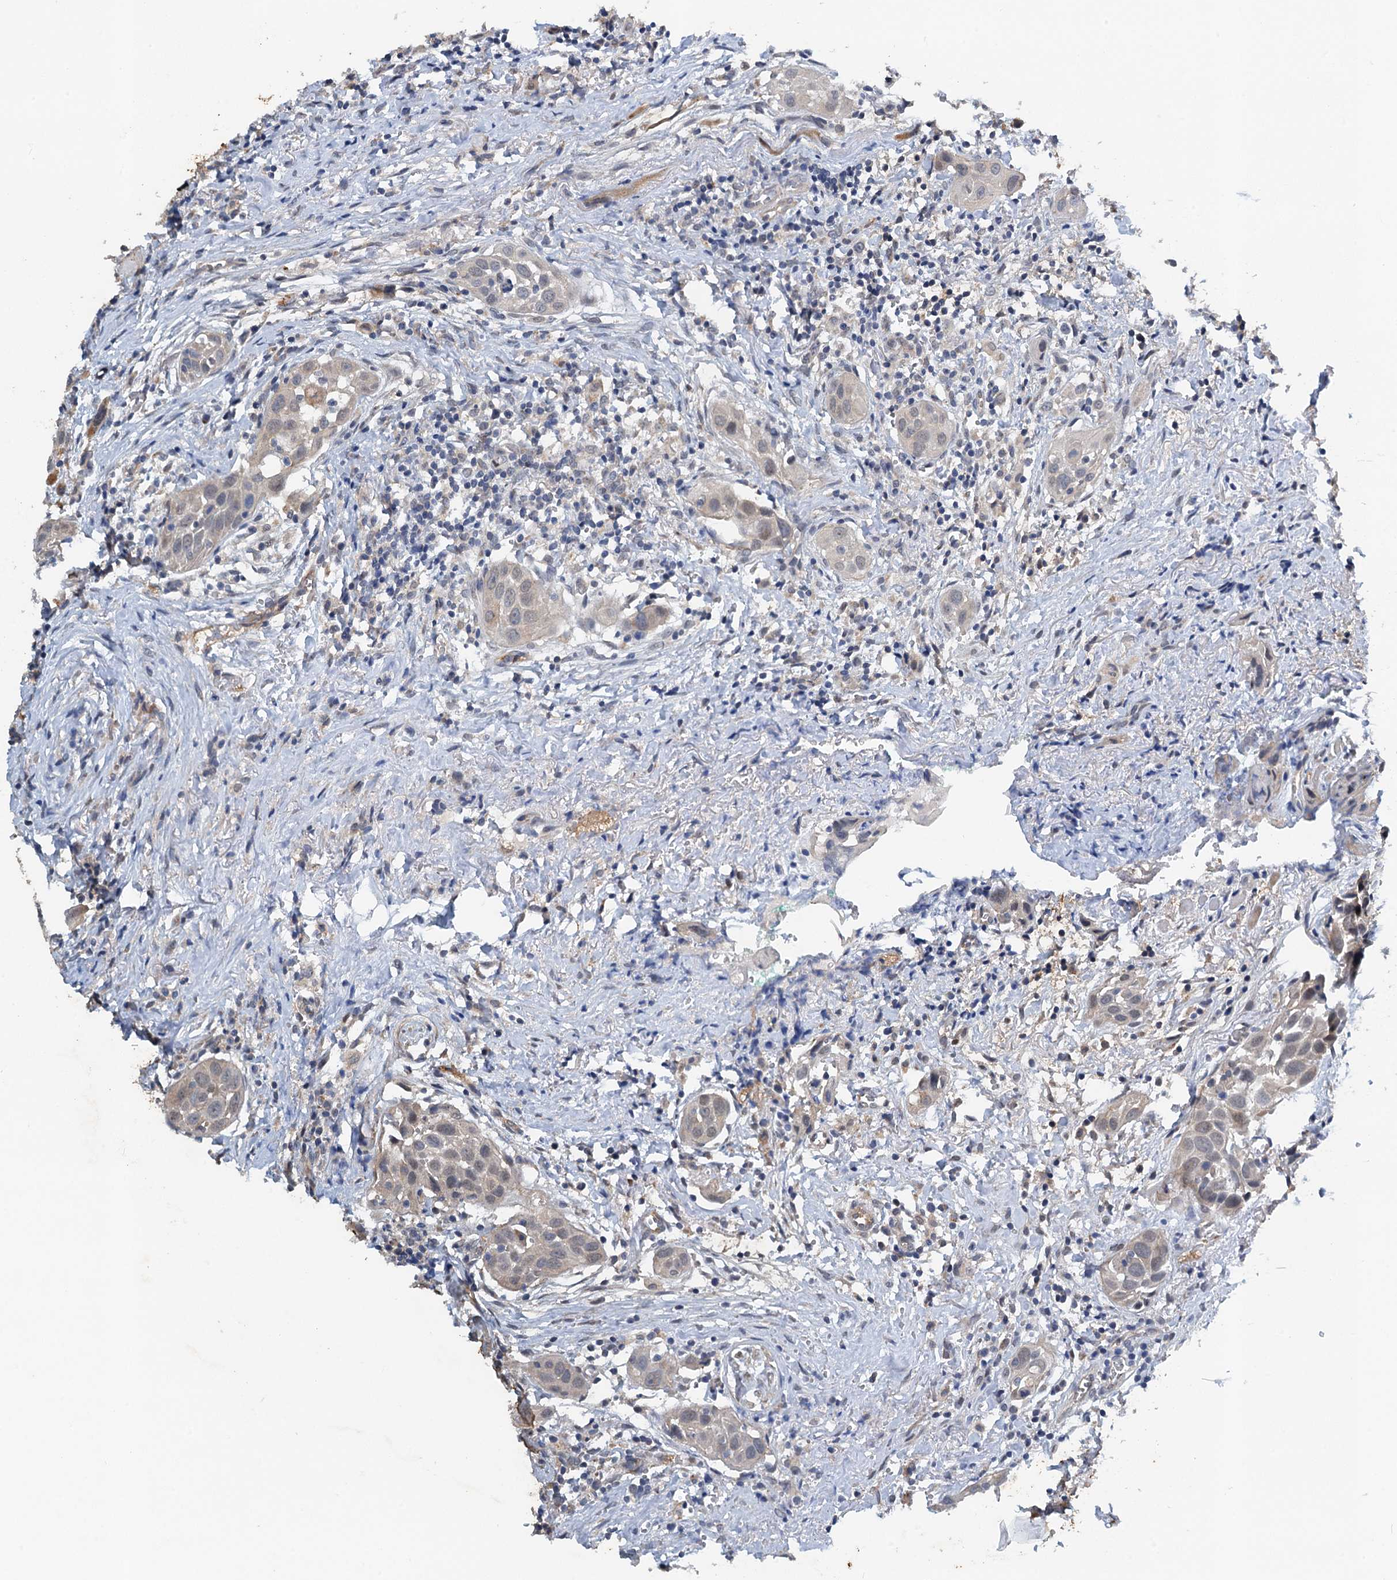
{"staining": {"intensity": "negative", "quantity": "none", "location": "none"}, "tissue": "head and neck cancer", "cell_type": "Tumor cells", "image_type": "cancer", "snomed": [{"axis": "morphology", "description": "Squamous cell carcinoma, NOS"}, {"axis": "topography", "description": "Oral tissue"}, {"axis": "topography", "description": "Head-Neck"}], "caption": "An immunohistochemistry image of head and neck cancer is shown. There is no staining in tumor cells of head and neck cancer. (DAB immunohistochemistry visualized using brightfield microscopy, high magnification).", "gene": "ZNF606", "patient": {"sex": "female", "age": 50}}